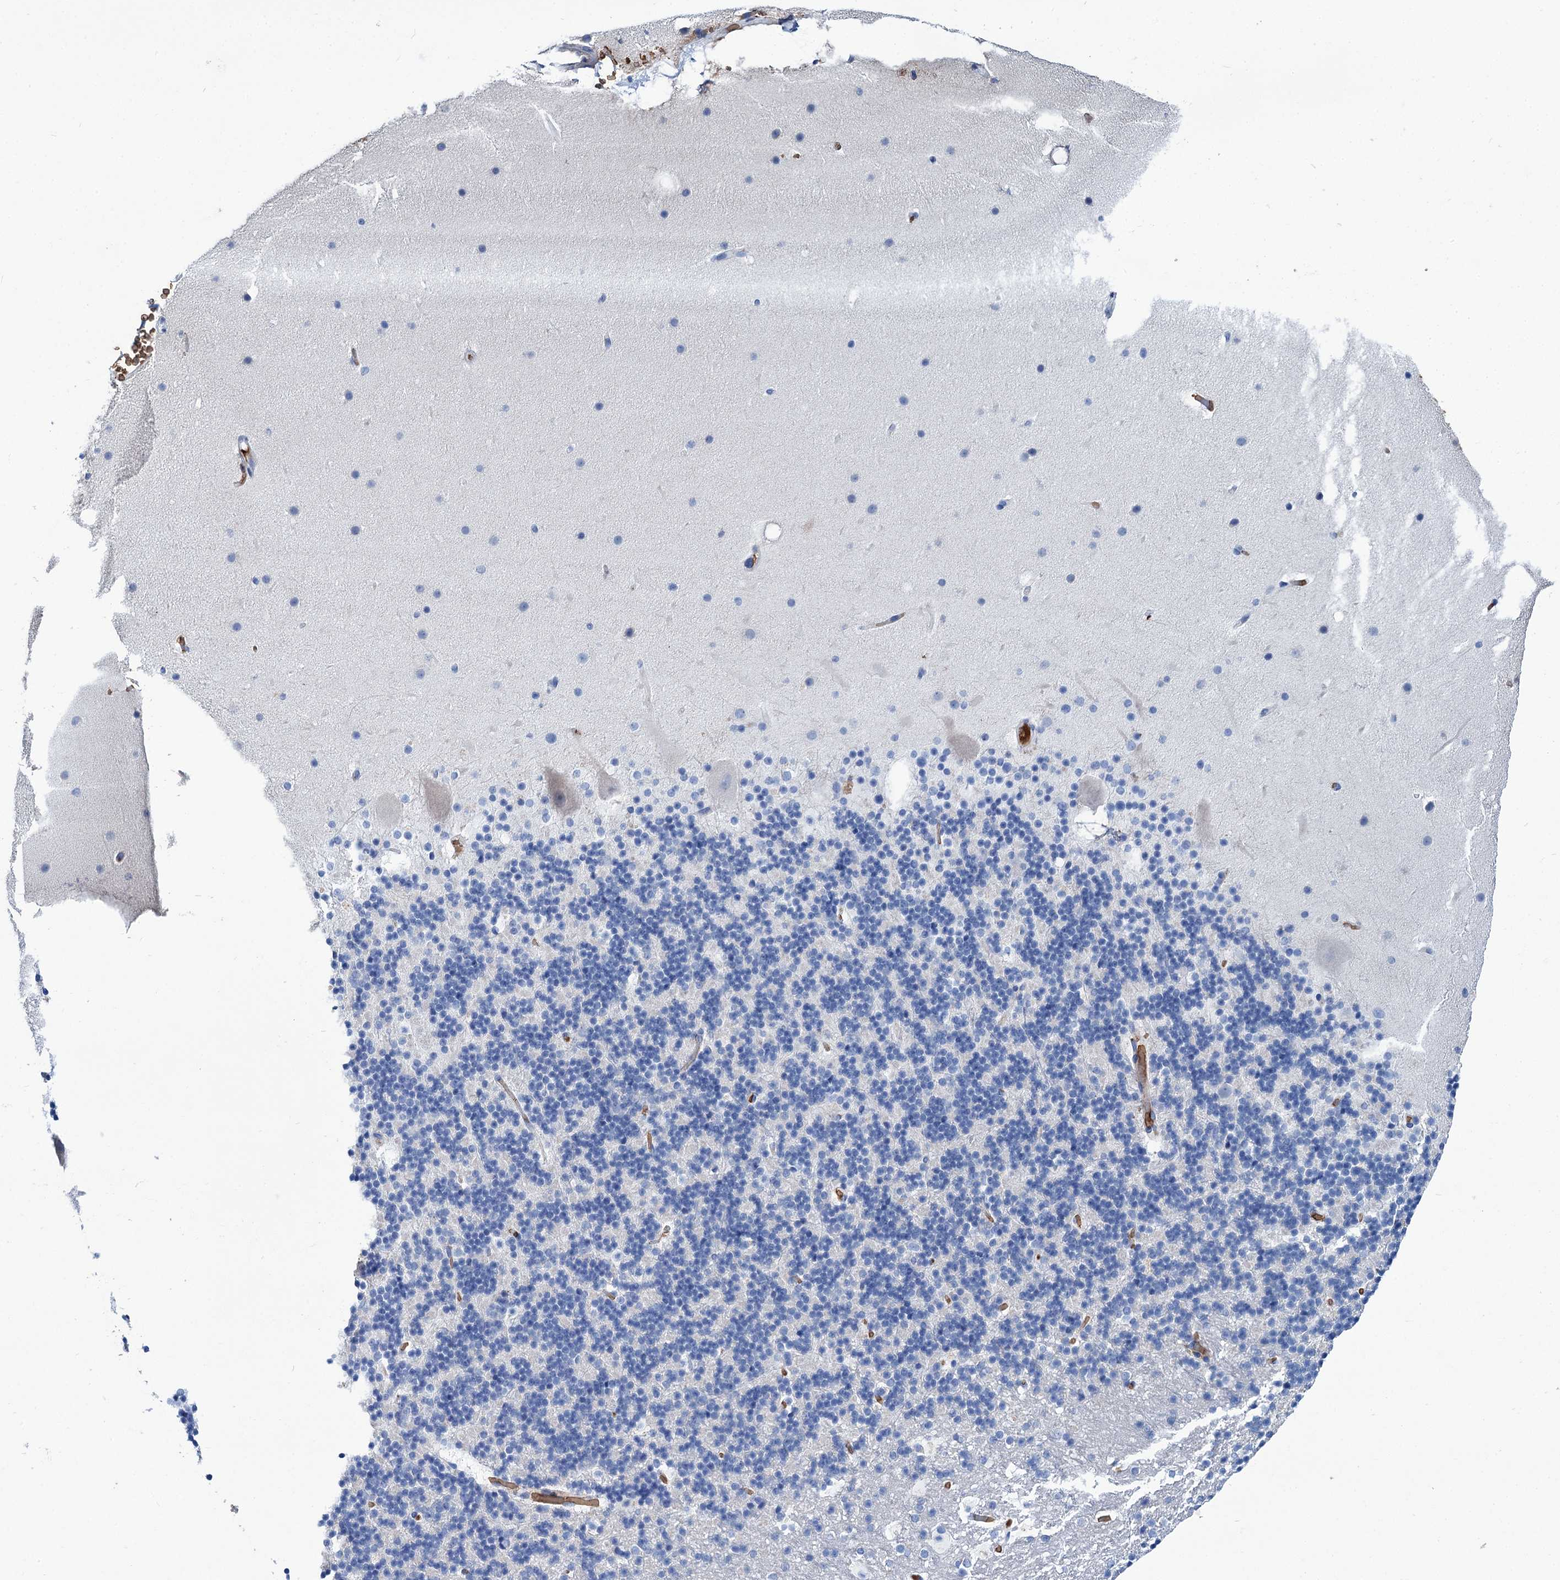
{"staining": {"intensity": "negative", "quantity": "none", "location": "none"}, "tissue": "cerebellum", "cell_type": "Cells in granular layer", "image_type": "normal", "snomed": [{"axis": "morphology", "description": "Normal tissue, NOS"}, {"axis": "topography", "description": "Cerebellum"}], "caption": "Immunohistochemistry histopathology image of normal human cerebellum stained for a protein (brown), which displays no staining in cells in granular layer.", "gene": "RPUSD3", "patient": {"sex": "male", "age": 57}}